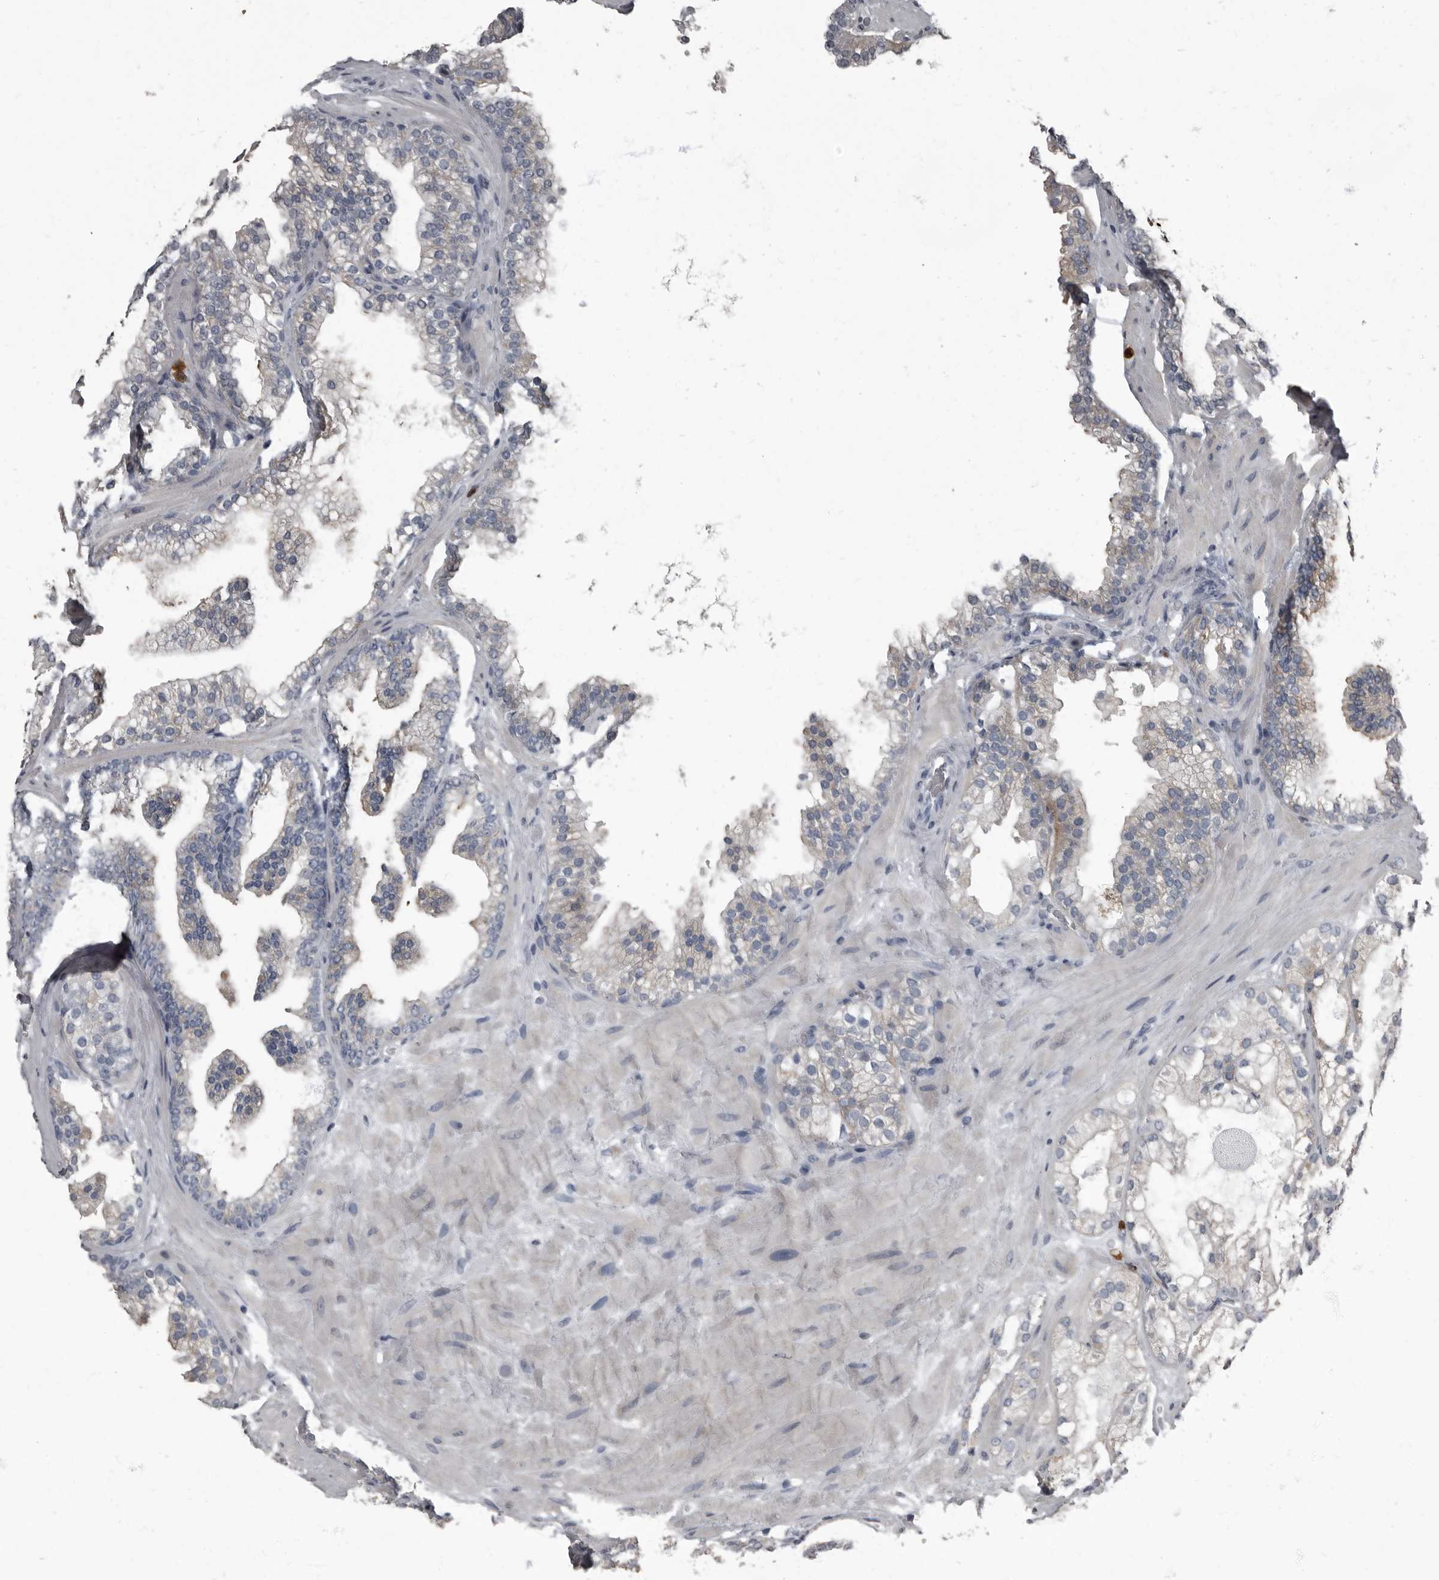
{"staining": {"intensity": "weak", "quantity": "<25%", "location": "cytoplasmic/membranous"}, "tissue": "prostate cancer", "cell_type": "Tumor cells", "image_type": "cancer", "snomed": [{"axis": "morphology", "description": "Adenocarcinoma, High grade"}, {"axis": "topography", "description": "Prostate"}], "caption": "DAB (3,3'-diaminobenzidine) immunohistochemical staining of prostate cancer exhibits no significant positivity in tumor cells.", "gene": "TPD52L1", "patient": {"sex": "male", "age": 58}}